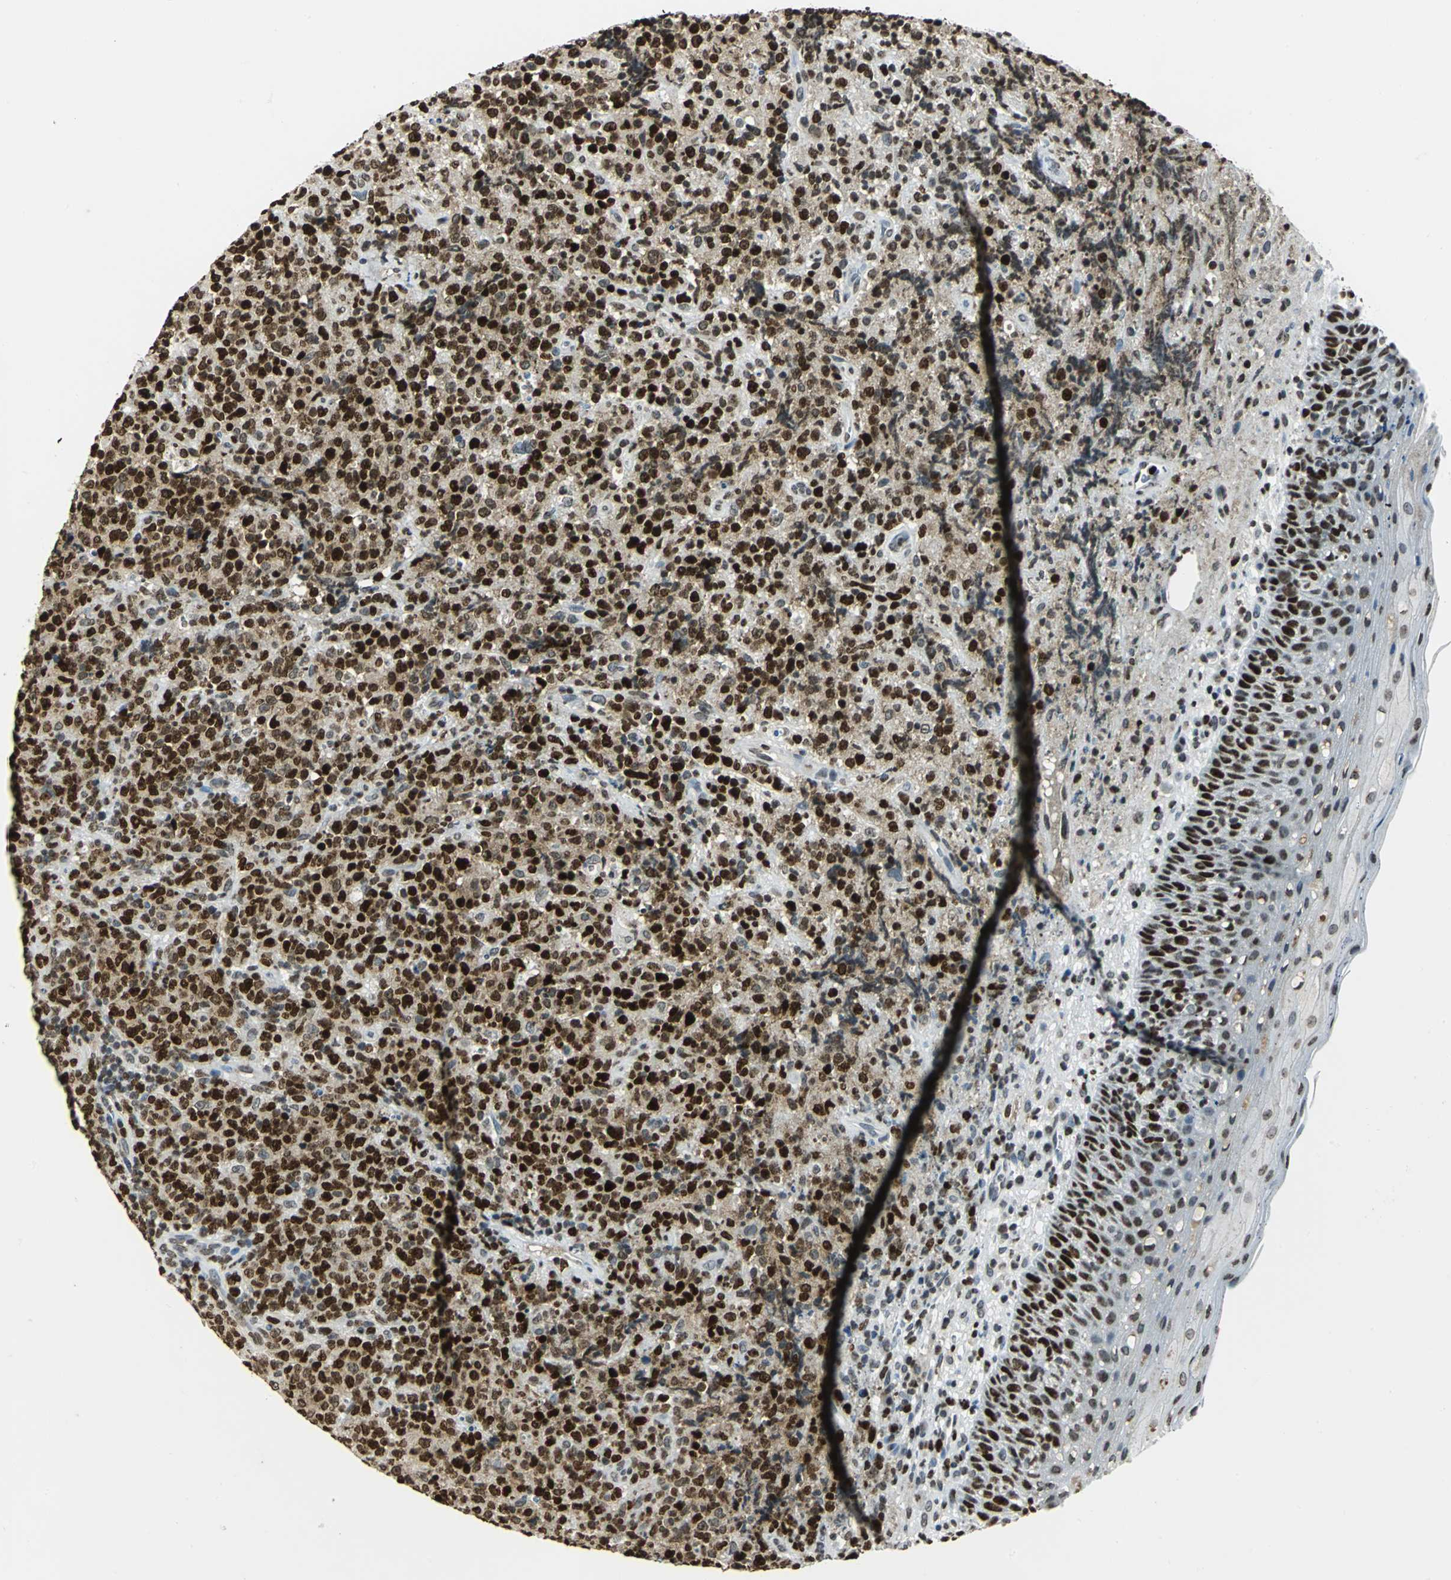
{"staining": {"intensity": "strong", "quantity": ">75%", "location": "nuclear"}, "tissue": "lymphoma", "cell_type": "Tumor cells", "image_type": "cancer", "snomed": [{"axis": "morphology", "description": "Malignant lymphoma, non-Hodgkin's type, High grade"}, {"axis": "topography", "description": "Tonsil"}], "caption": "High-grade malignant lymphoma, non-Hodgkin's type stained with immunohistochemistry (IHC) reveals strong nuclear positivity in approximately >75% of tumor cells. Nuclei are stained in blue.", "gene": "MCM4", "patient": {"sex": "female", "age": 36}}